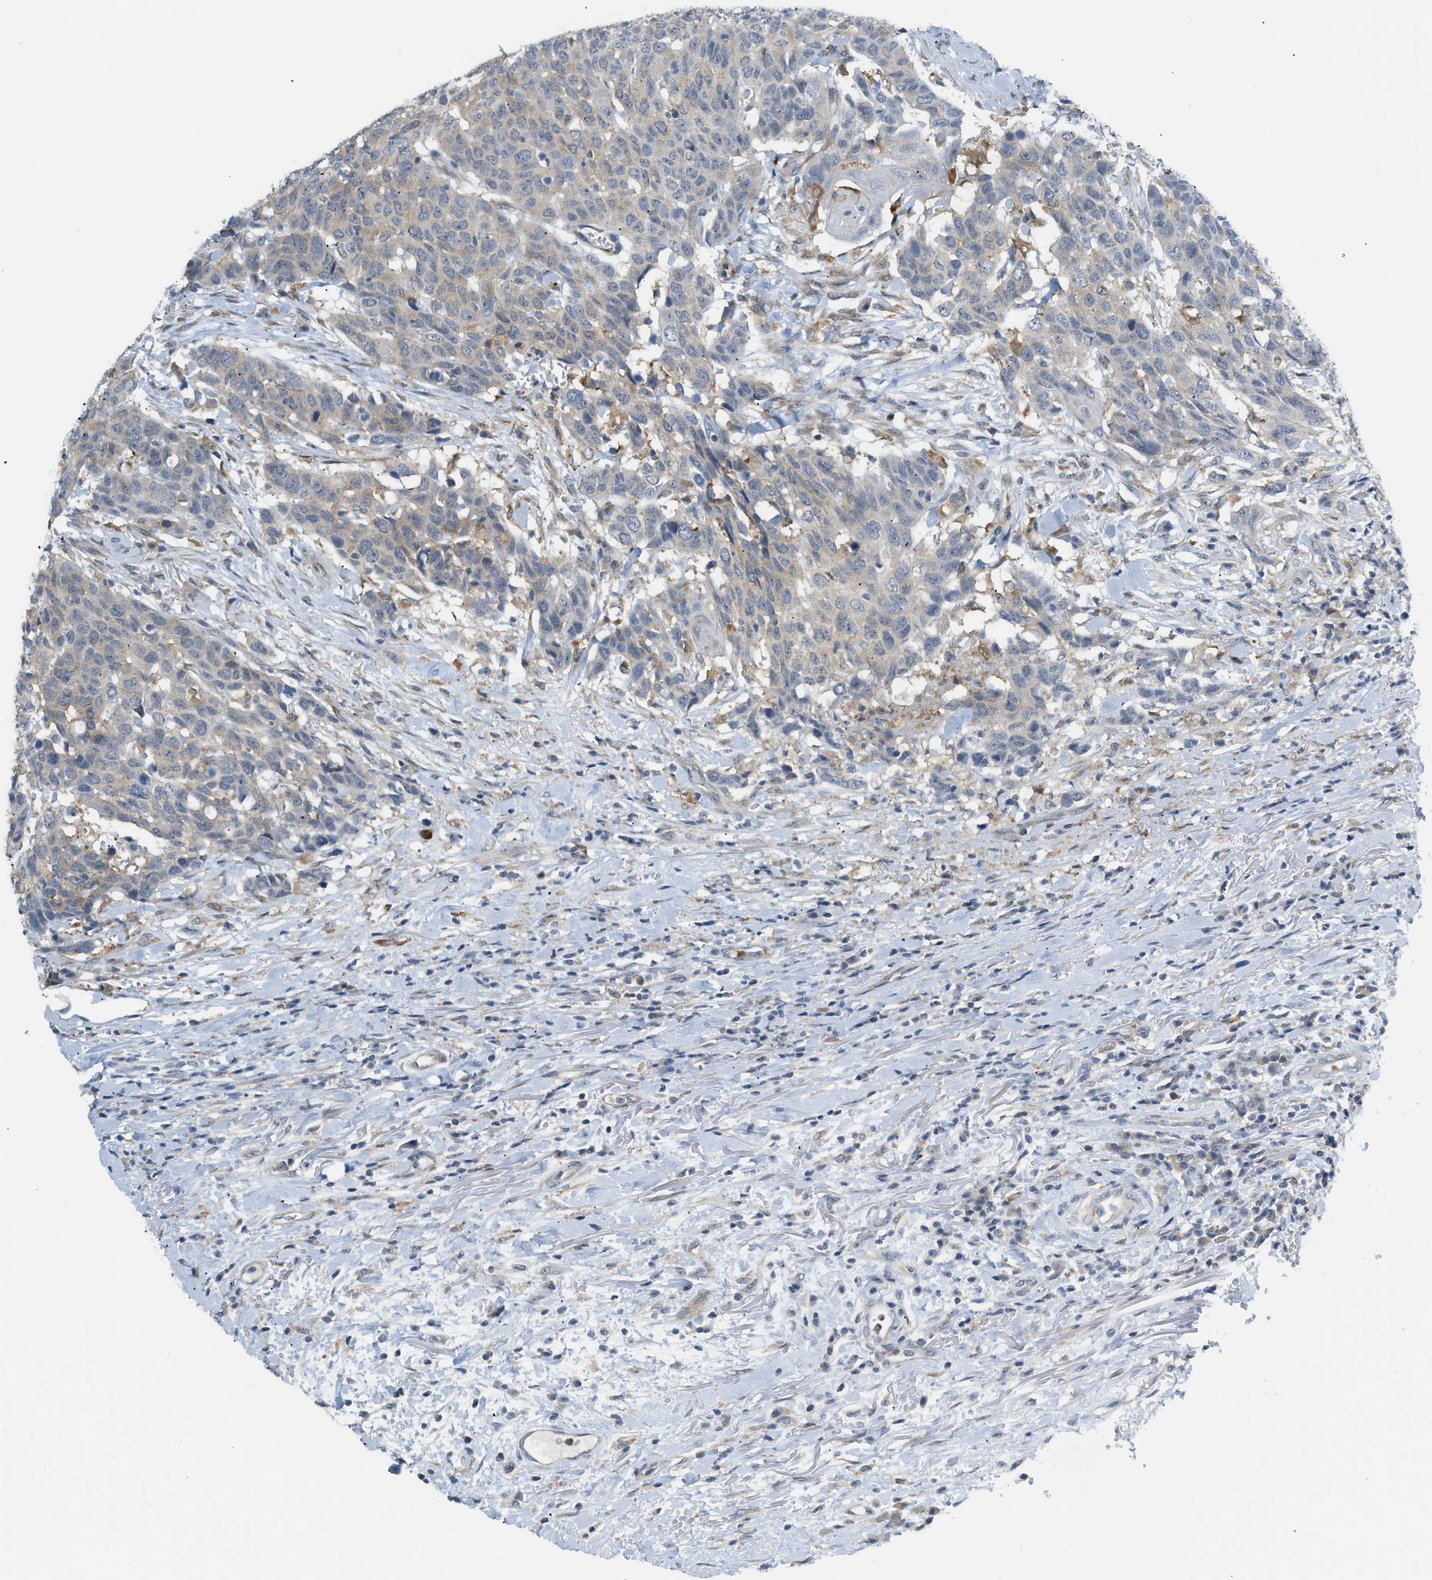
{"staining": {"intensity": "weak", "quantity": "<25%", "location": "cytoplasmic/membranous"}, "tissue": "head and neck cancer", "cell_type": "Tumor cells", "image_type": "cancer", "snomed": [{"axis": "morphology", "description": "Squamous cell carcinoma, NOS"}, {"axis": "topography", "description": "Head-Neck"}], "caption": "Immunohistochemistry (IHC) micrograph of neoplastic tissue: squamous cell carcinoma (head and neck) stained with DAB exhibits no significant protein positivity in tumor cells.", "gene": "ZNF408", "patient": {"sex": "male", "age": 66}}